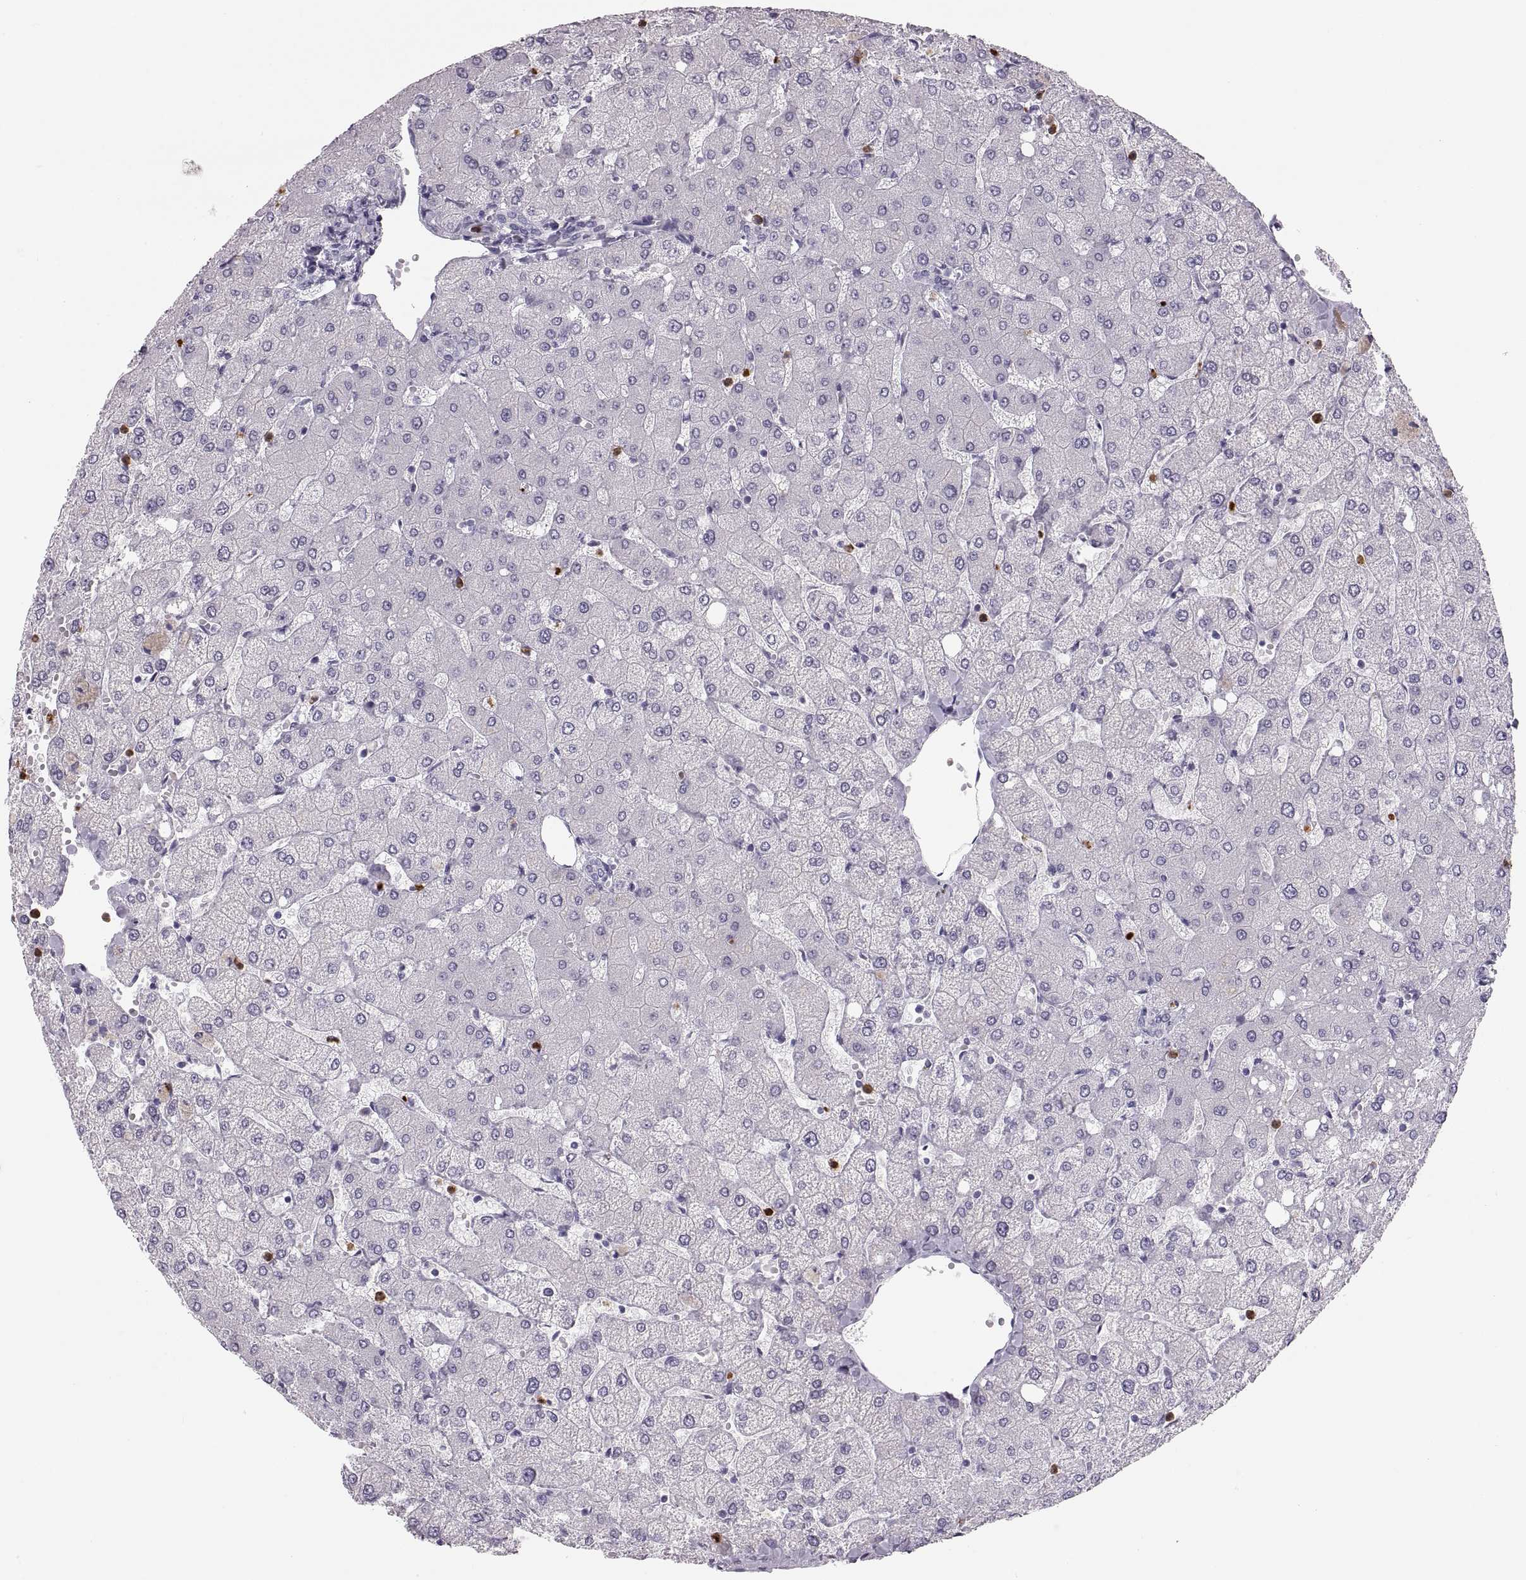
{"staining": {"intensity": "negative", "quantity": "none", "location": "none"}, "tissue": "liver", "cell_type": "Cholangiocytes", "image_type": "normal", "snomed": [{"axis": "morphology", "description": "Normal tissue, NOS"}, {"axis": "topography", "description": "Liver"}], "caption": "Cholangiocytes are negative for brown protein staining in unremarkable liver. The staining is performed using DAB brown chromogen with nuclei counter-stained in using hematoxylin.", "gene": "MILR1", "patient": {"sex": "female", "age": 54}}